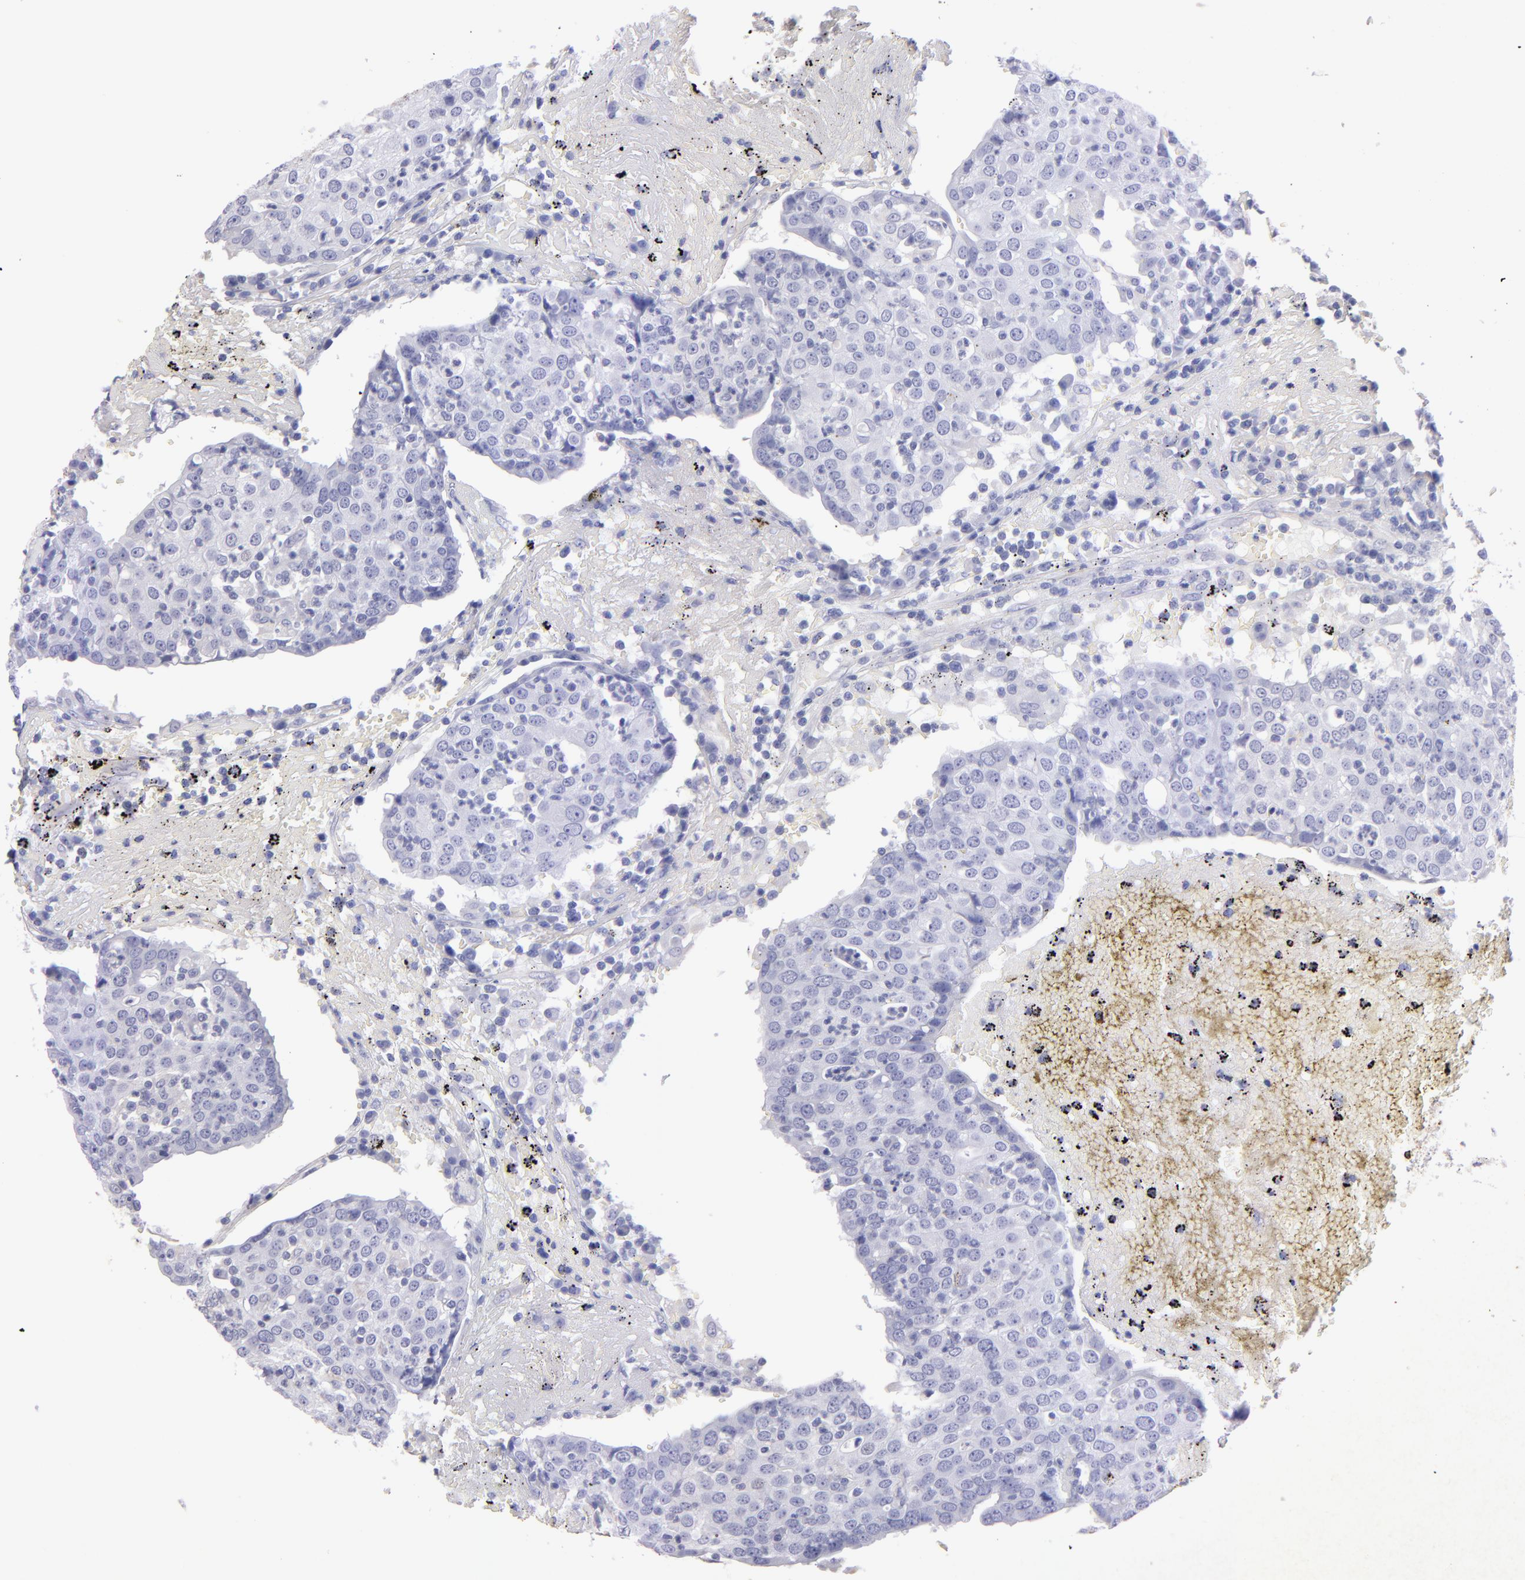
{"staining": {"intensity": "negative", "quantity": "none", "location": "none"}, "tissue": "head and neck cancer", "cell_type": "Tumor cells", "image_type": "cancer", "snomed": [{"axis": "morphology", "description": "Adenocarcinoma, NOS"}, {"axis": "topography", "description": "Salivary gland"}, {"axis": "topography", "description": "Head-Neck"}], "caption": "IHC image of human adenocarcinoma (head and neck) stained for a protein (brown), which shows no positivity in tumor cells. (Immunohistochemistry, brightfield microscopy, high magnification).", "gene": "TG", "patient": {"sex": "female", "age": 65}}